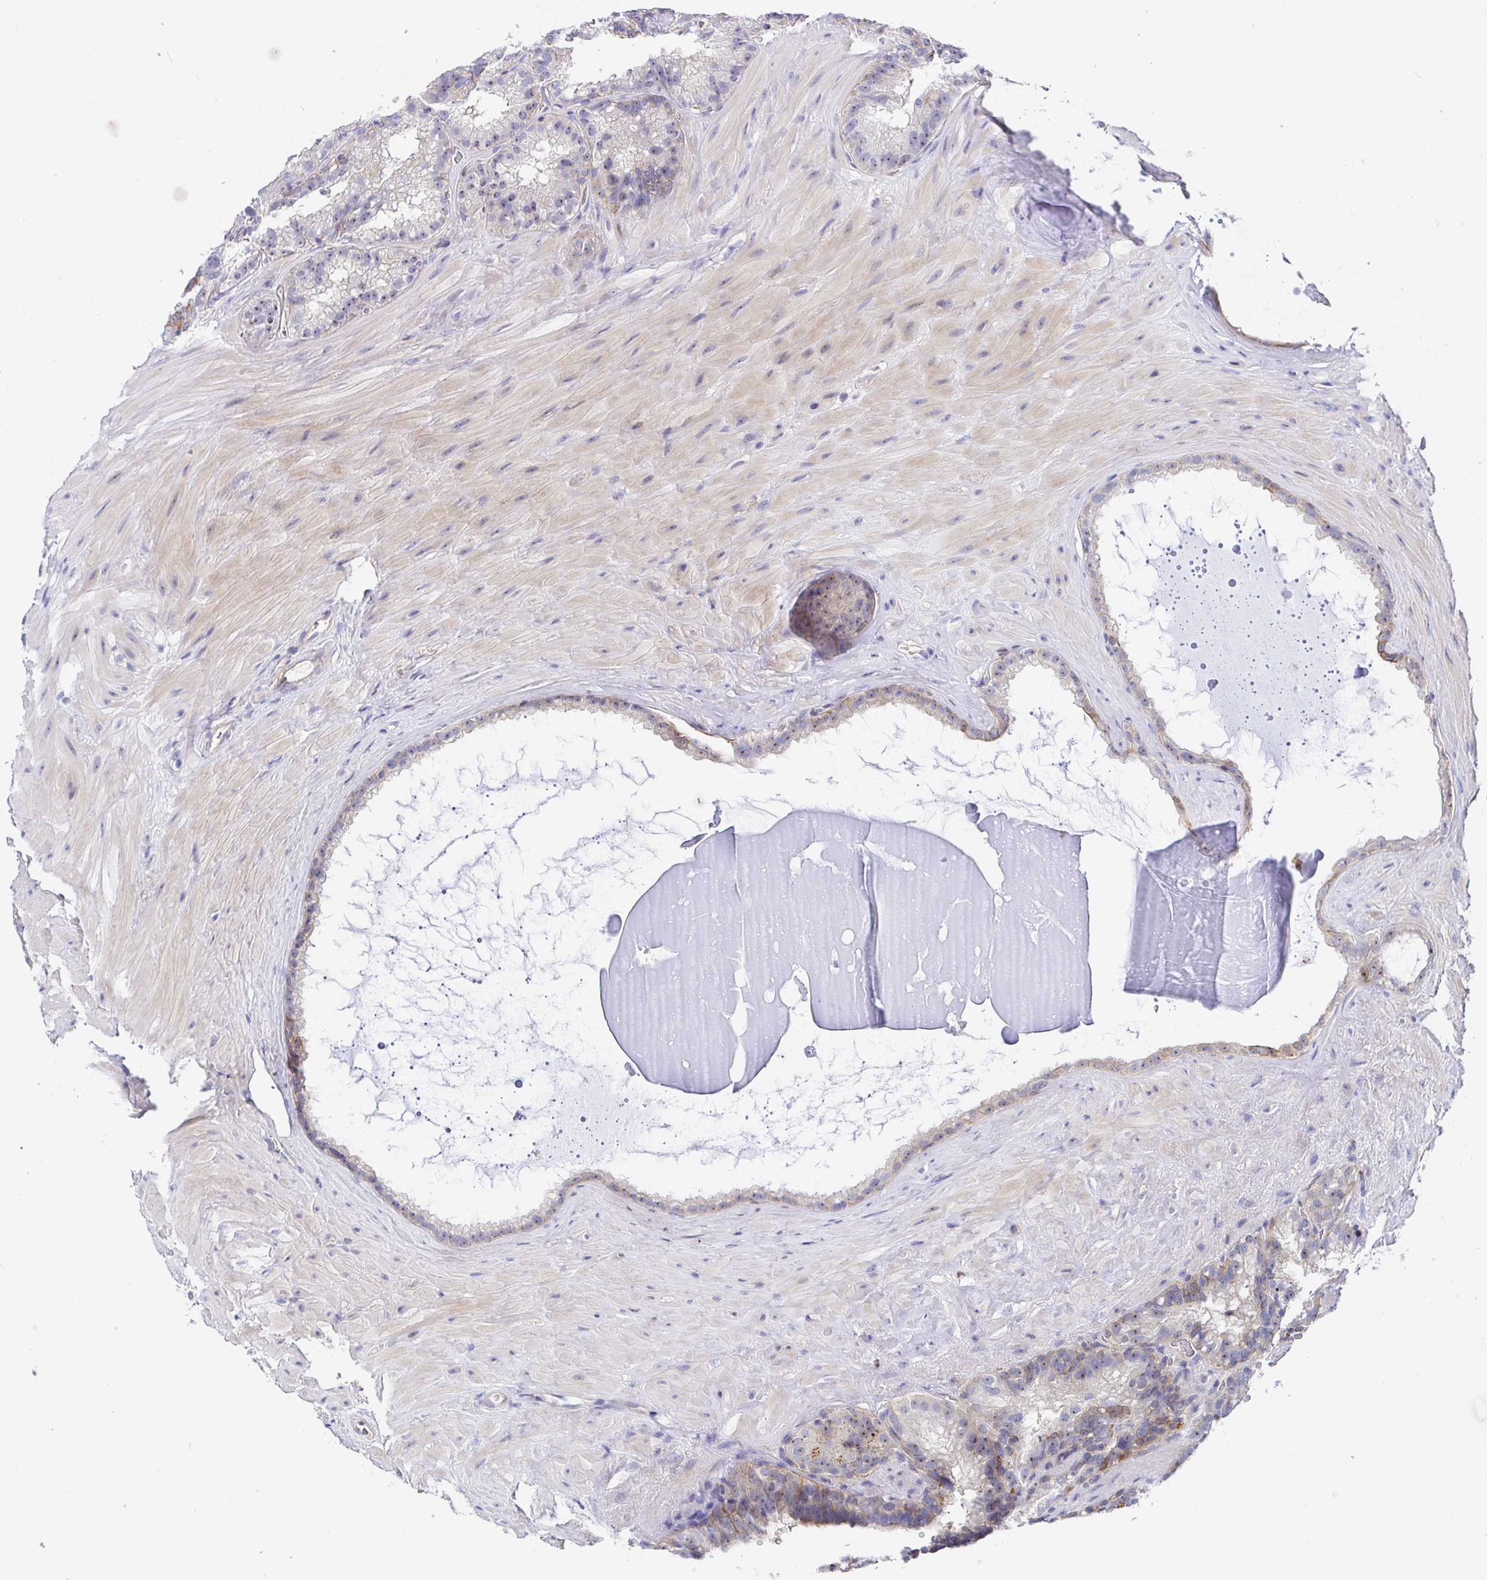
{"staining": {"intensity": "weak", "quantity": "25%-75%", "location": "cytoplasmic/membranous"}, "tissue": "seminal vesicle", "cell_type": "Glandular cells", "image_type": "normal", "snomed": [{"axis": "morphology", "description": "Normal tissue, NOS"}, {"axis": "topography", "description": "Seminal veicle"}], "caption": "Weak cytoplasmic/membranous positivity is present in about 25%-75% of glandular cells in benign seminal vesicle.", "gene": "TIMELESS", "patient": {"sex": "male", "age": 60}}